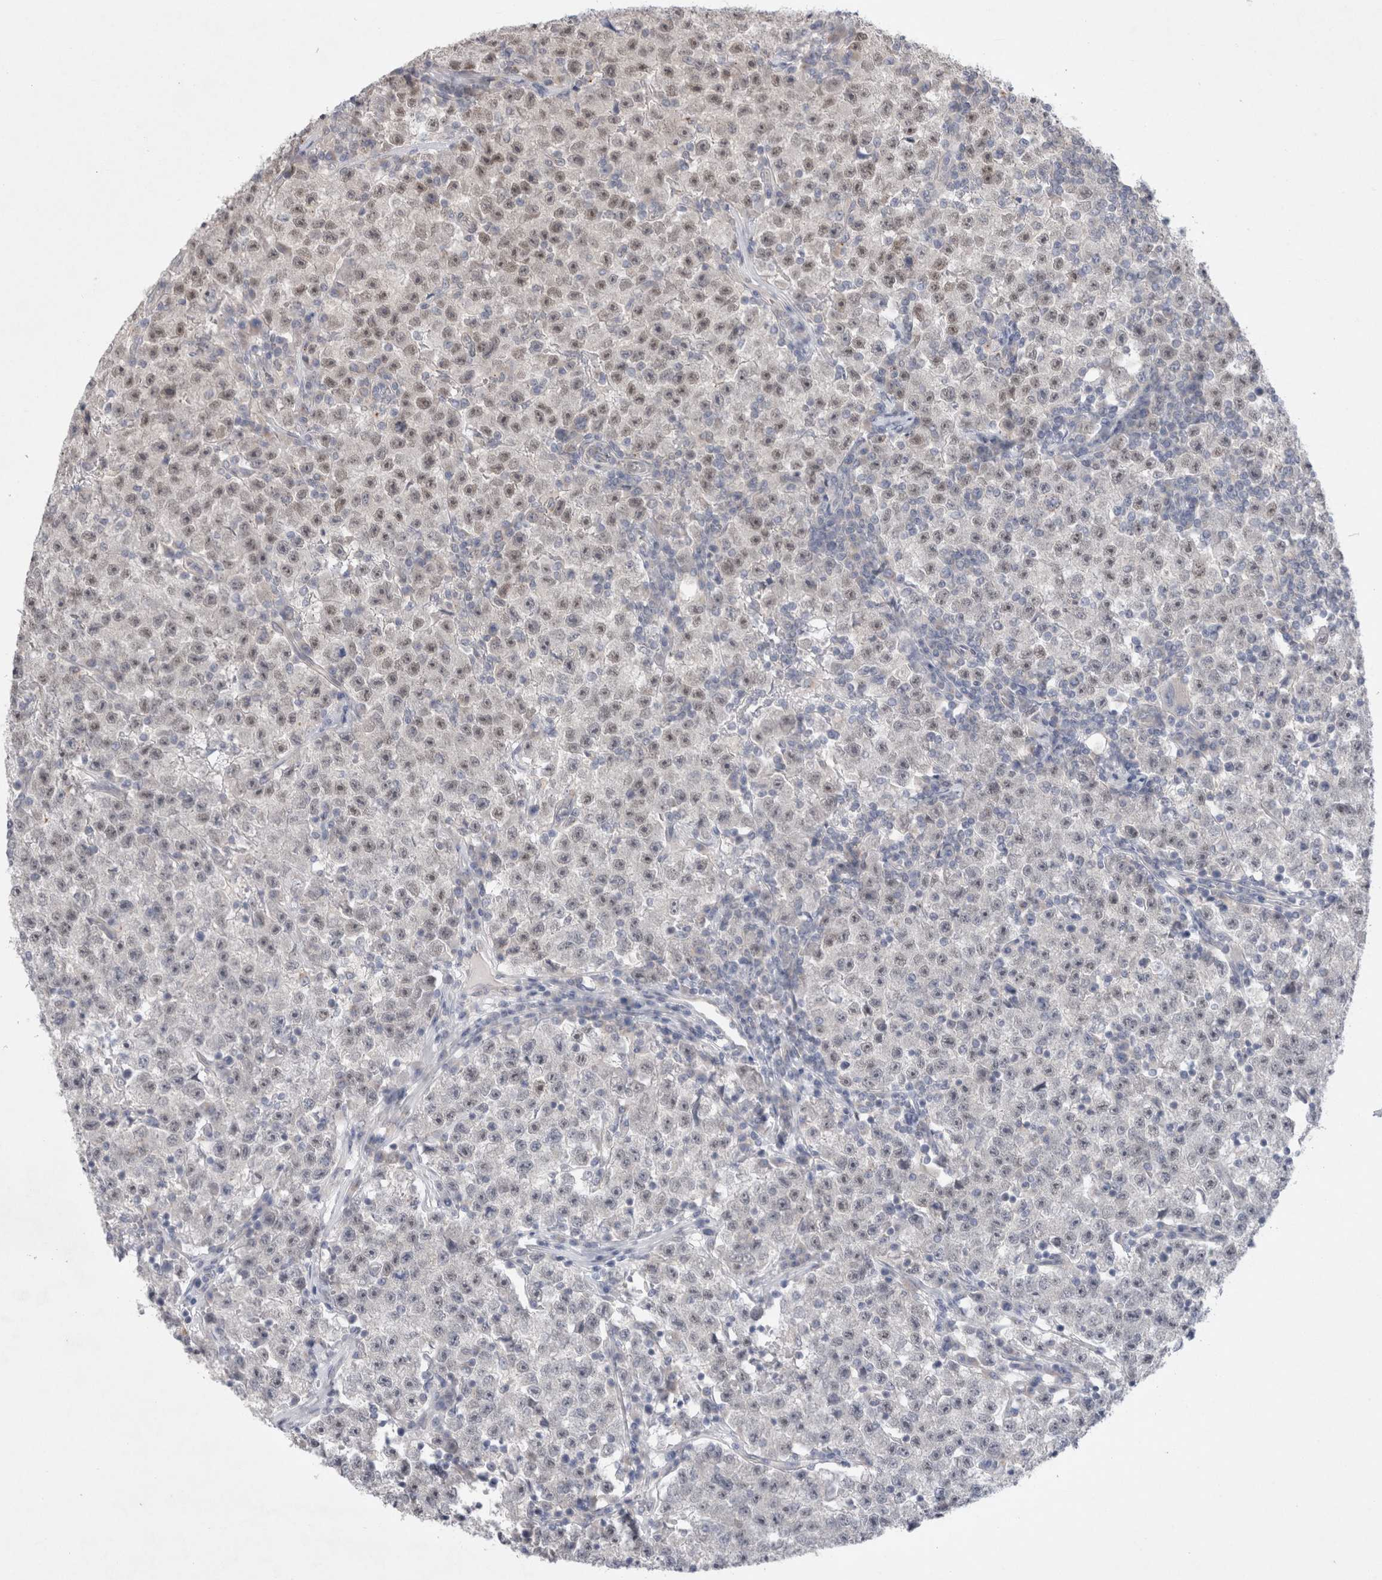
{"staining": {"intensity": "weak", "quantity": "25%-75%", "location": "nuclear"}, "tissue": "testis cancer", "cell_type": "Tumor cells", "image_type": "cancer", "snomed": [{"axis": "morphology", "description": "Seminoma, NOS"}, {"axis": "topography", "description": "Testis"}], "caption": "Protein staining displays weak nuclear positivity in approximately 25%-75% of tumor cells in testis seminoma.", "gene": "BICD2", "patient": {"sex": "male", "age": 22}}